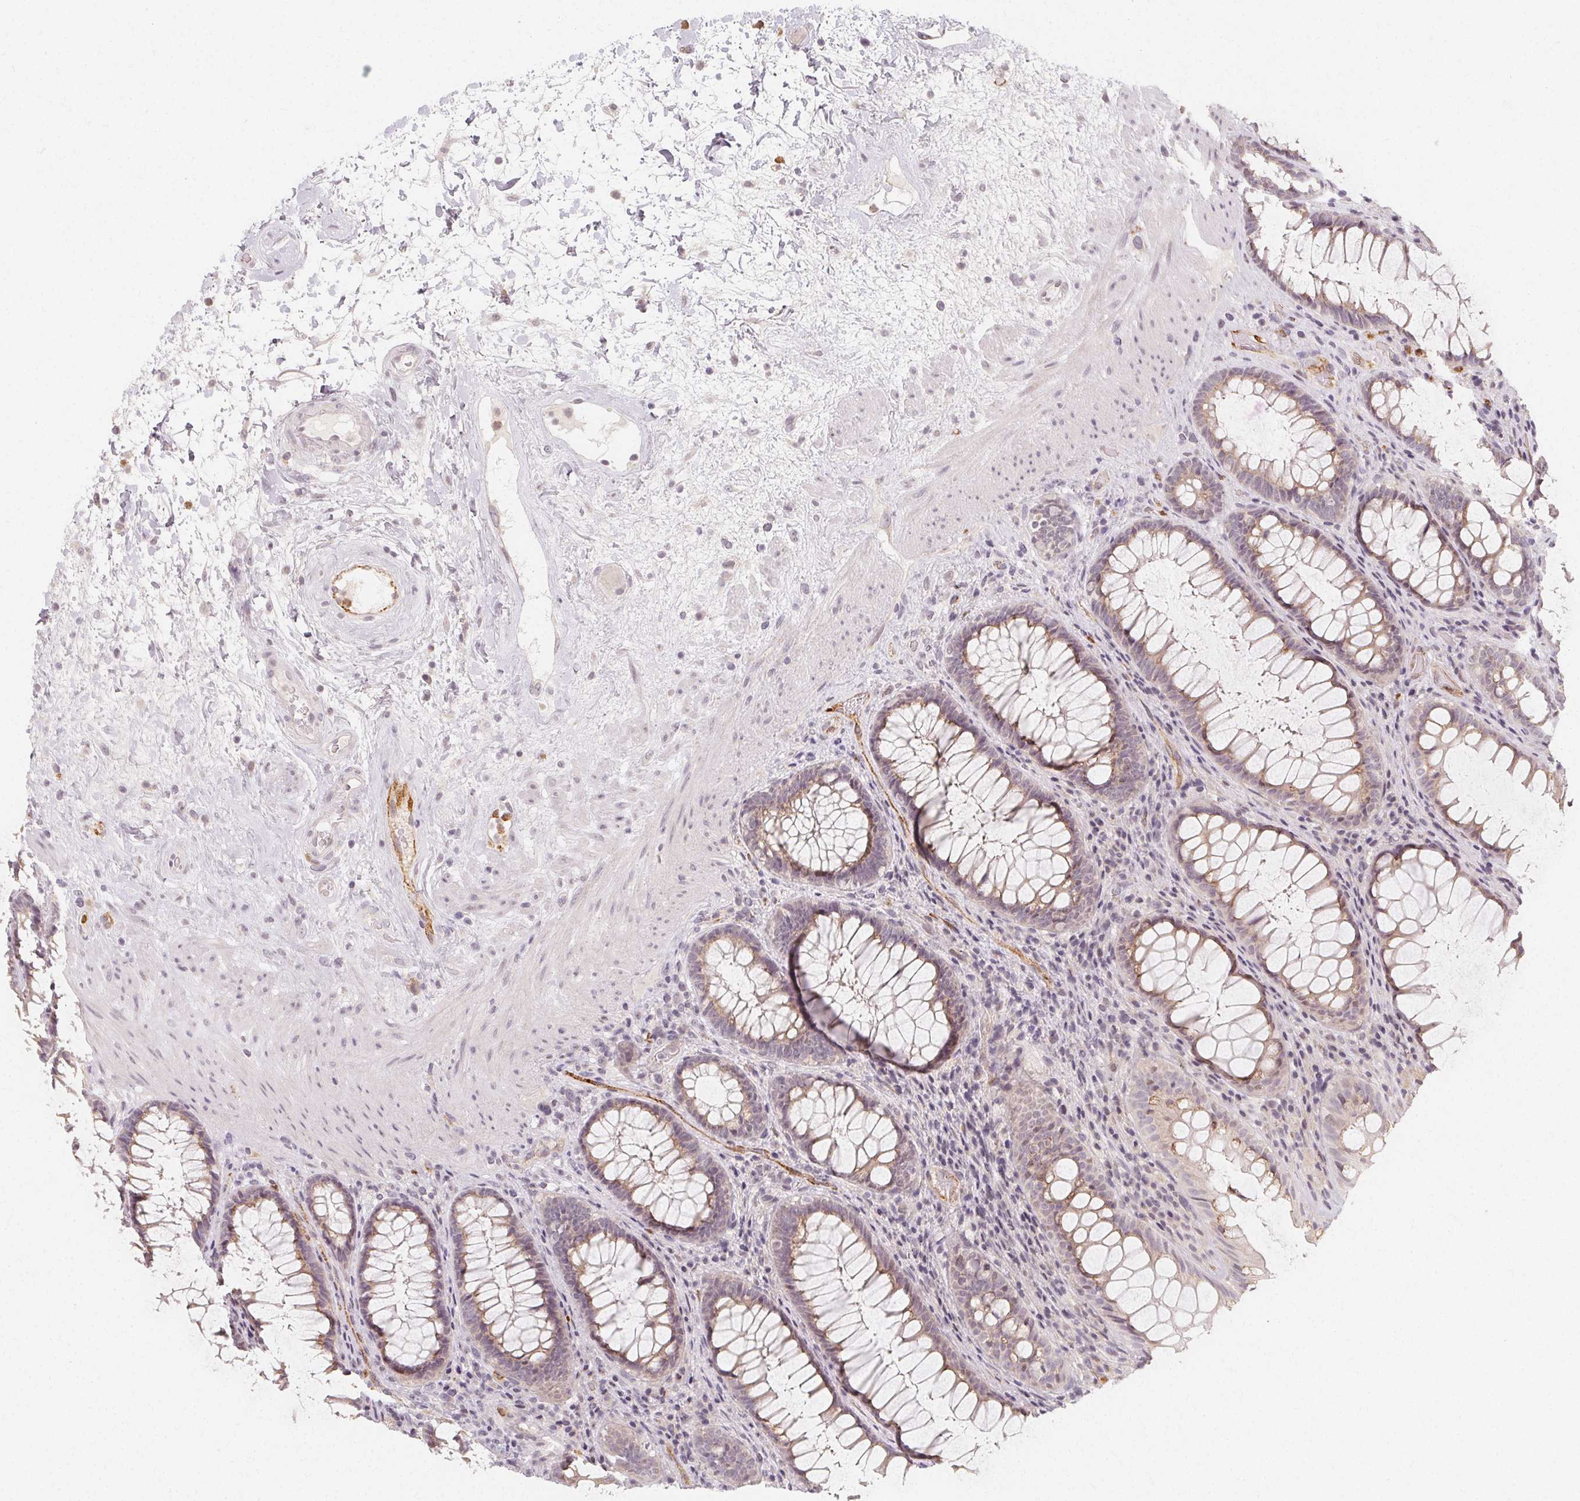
{"staining": {"intensity": "weak", "quantity": "25%-75%", "location": "cytoplasmic/membranous"}, "tissue": "rectum", "cell_type": "Glandular cells", "image_type": "normal", "snomed": [{"axis": "morphology", "description": "Normal tissue, NOS"}, {"axis": "topography", "description": "Rectum"}], "caption": "A photomicrograph of human rectum stained for a protein exhibits weak cytoplasmic/membranous brown staining in glandular cells. The staining is performed using DAB (3,3'-diaminobenzidine) brown chromogen to label protein expression. The nuclei are counter-stained blue using hematoxylin.", "gene": "CLCNKA", "patient": {"sex": "male", "age": 72}}